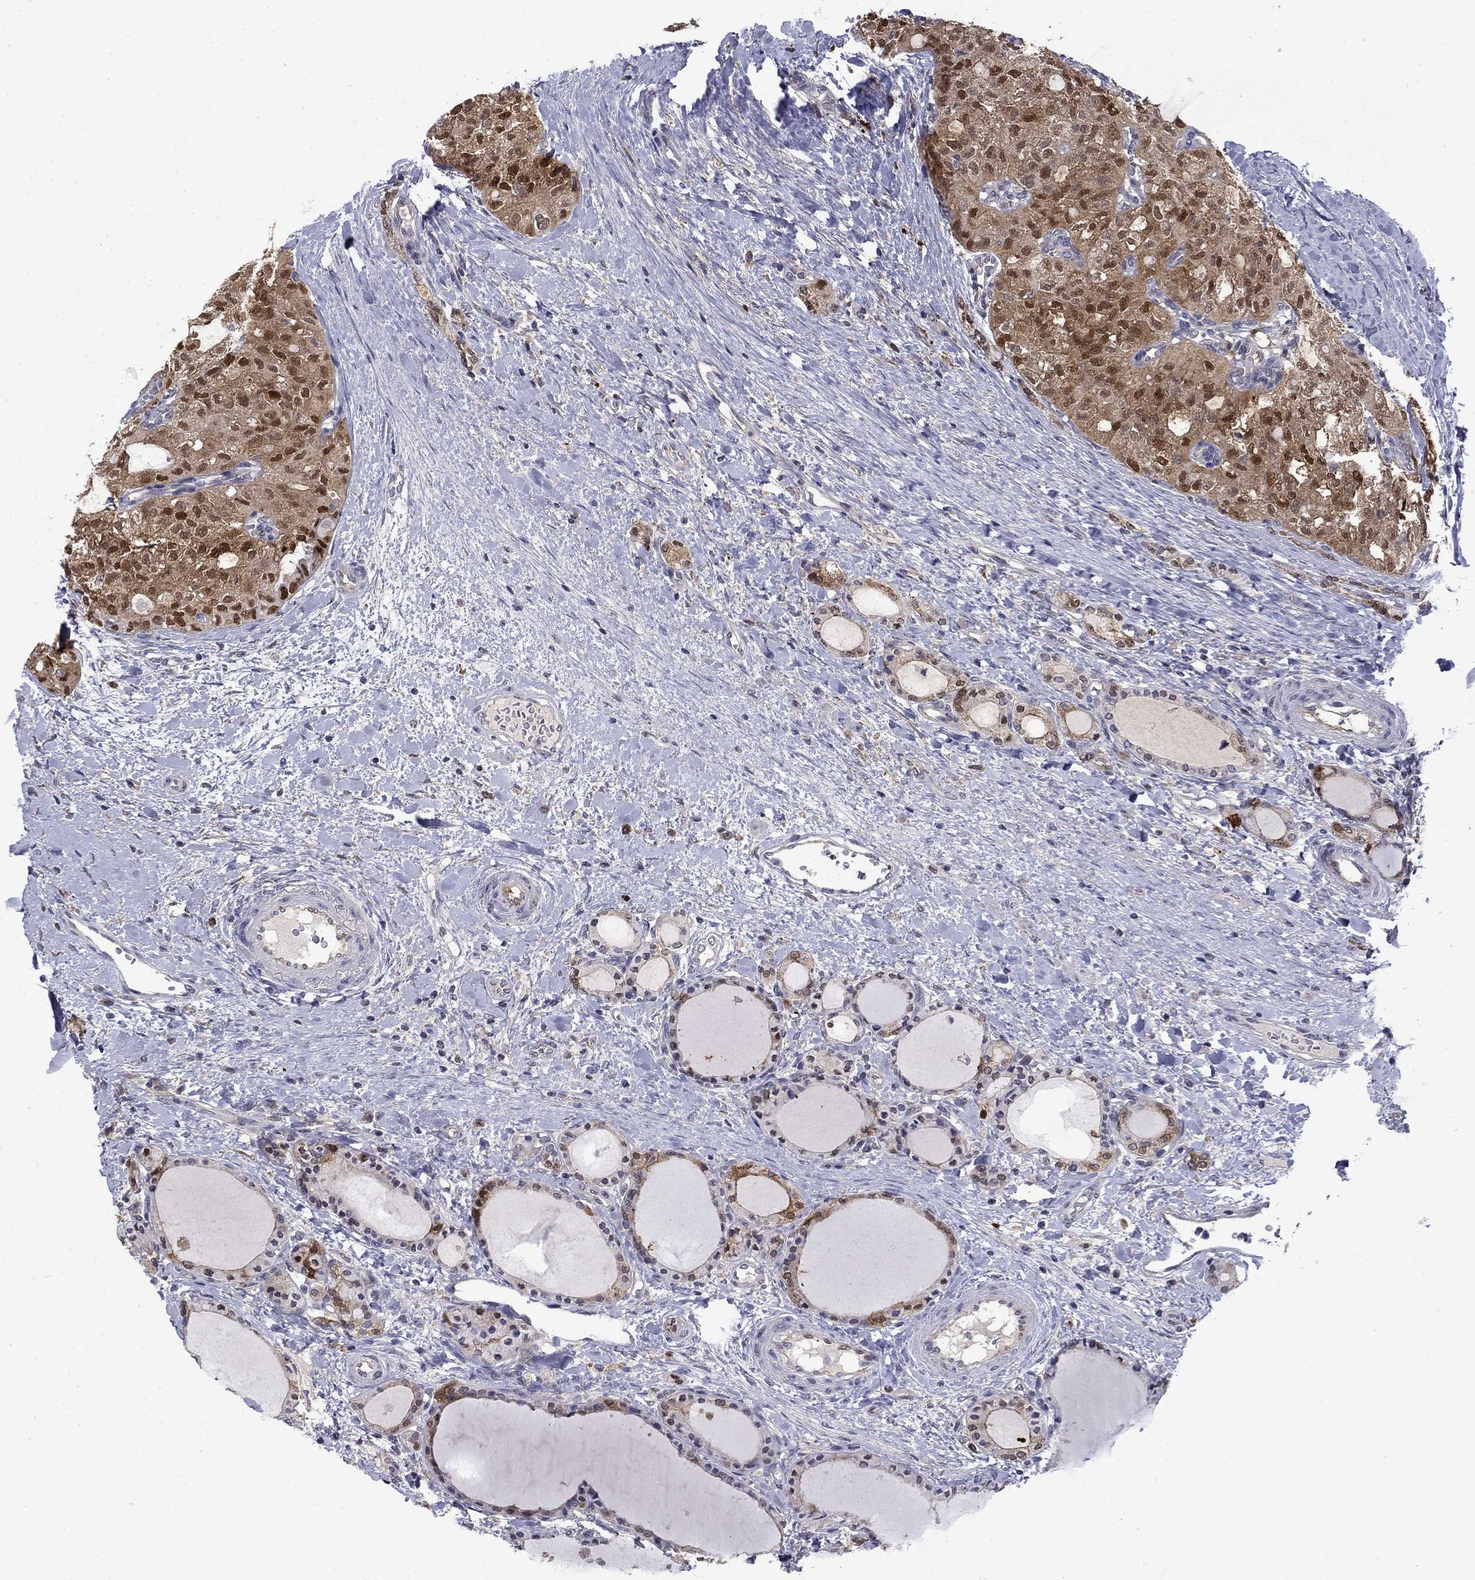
{"staining": {"intensity": "strong", "quantity": ">75%", "location": "cytoplasmic/membranous,nuclear"}, "tissue": "thyroid cancer", "cell_type": "Tumor cells", "image_type": "cancer", "snomed": [{"axis": "morphology", "description": "Follicular adenoma carcinoma, NOS"}, {"axis": "topography", "description": "Thyroid gland"}], "caption": "This photomicrograph demonstrates IHC staining of thyroid cancer, with high strong cytoplasmic/membranous and nuclear expression in about >75% of tumor cells.", "gene": "PCBP3", "patient": {"sex": "male", "age": 75}}